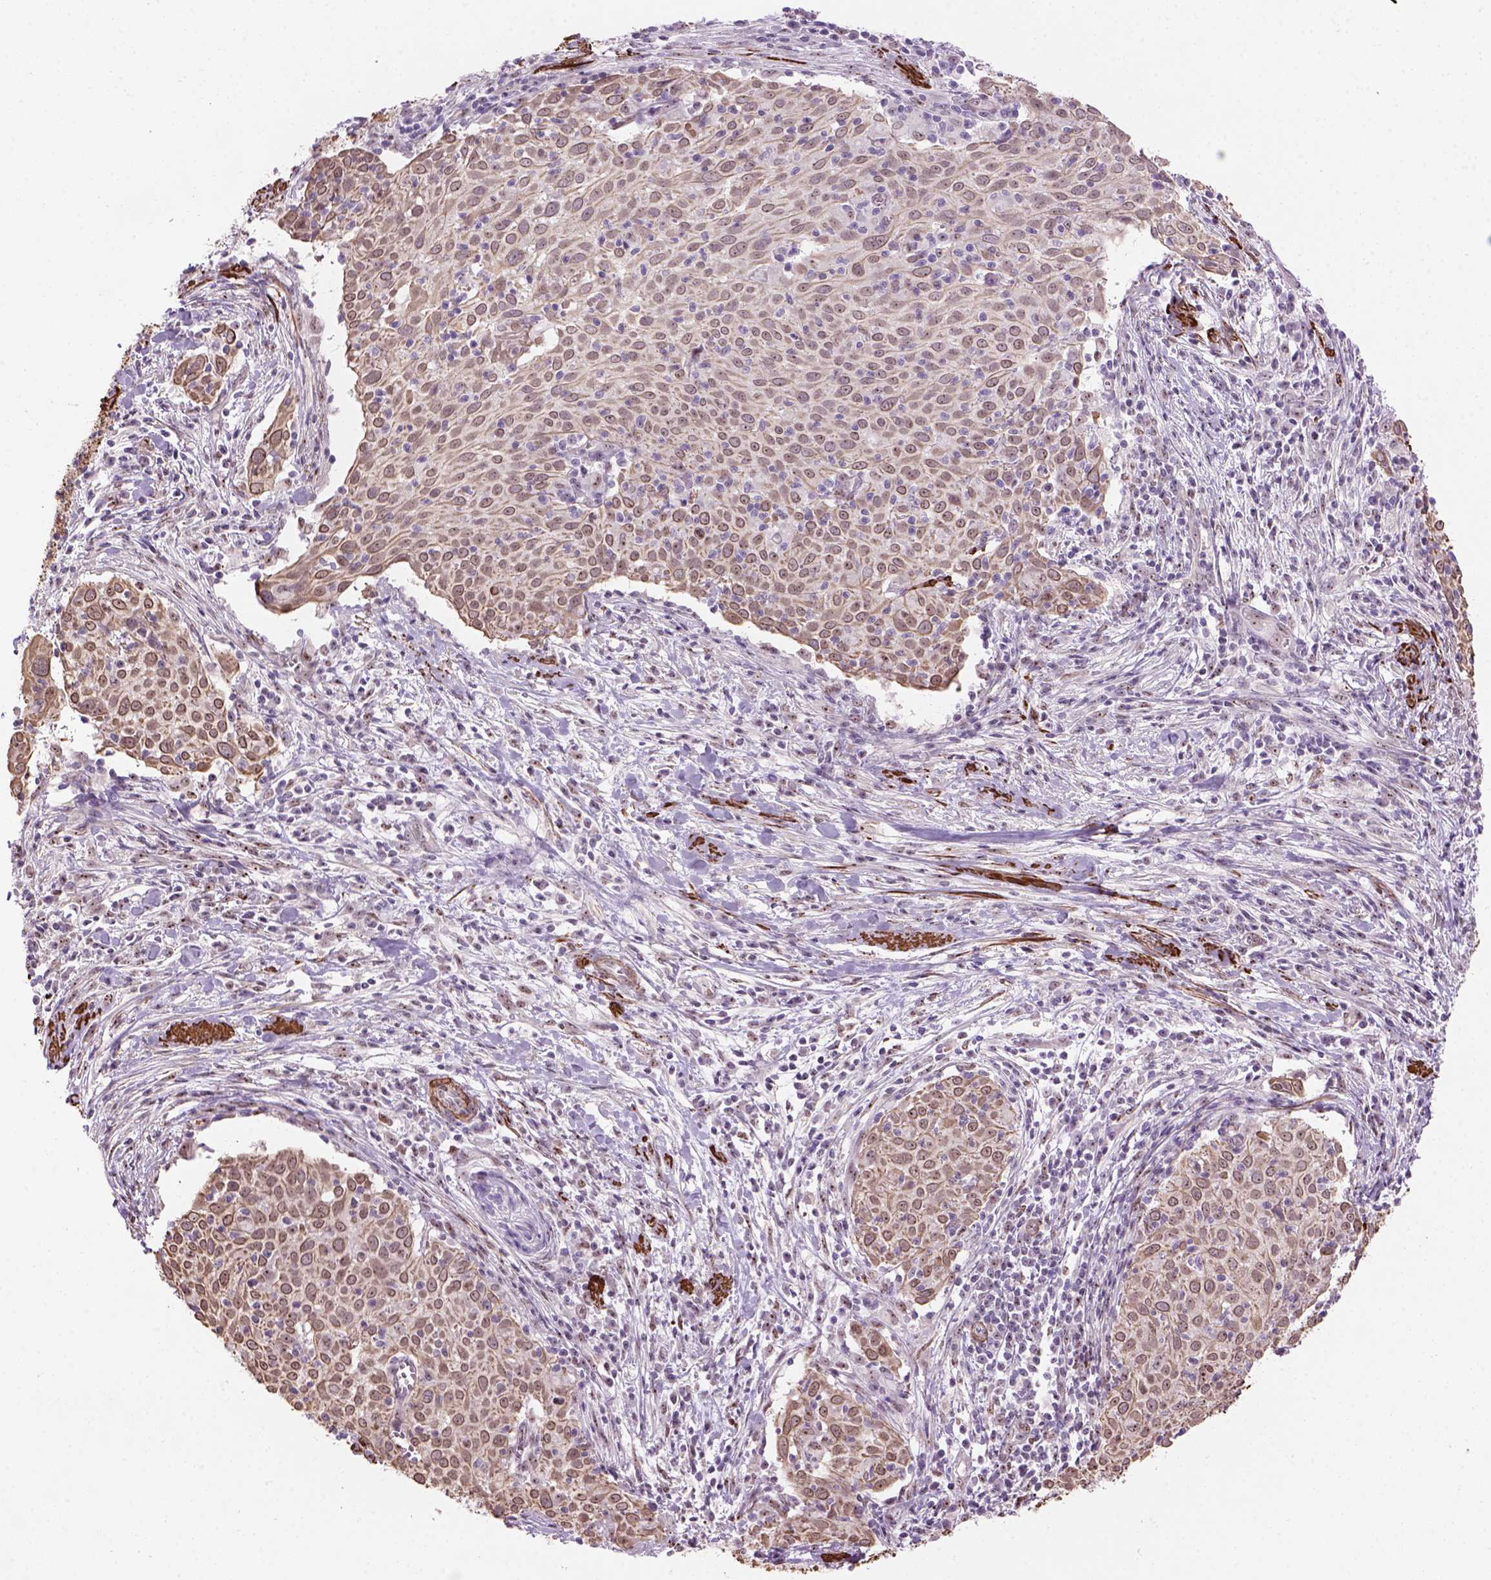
{"staining": {"intensity": "weak", "quantity": ">75%", "location": "cytoplasmic/membranous,nuclear"}, "tissue": "cervical cancer", "cell_type": "Tumor cells", "image_type": "cancer", "snomed": [{"axis": "morphology", "description": "Squamous cell carcinoma, NOS"}, {"axis": "topography", "description": "Cervix"}], "caption": "Protein expression analysis of cervical squamous cell carcinoma demonstrates weak cytoplasmic/membranous and nuclear expression in about >75% of tumor cells.", "gene": "RRS1", "patient": {"sex": "female", "age": 39}}